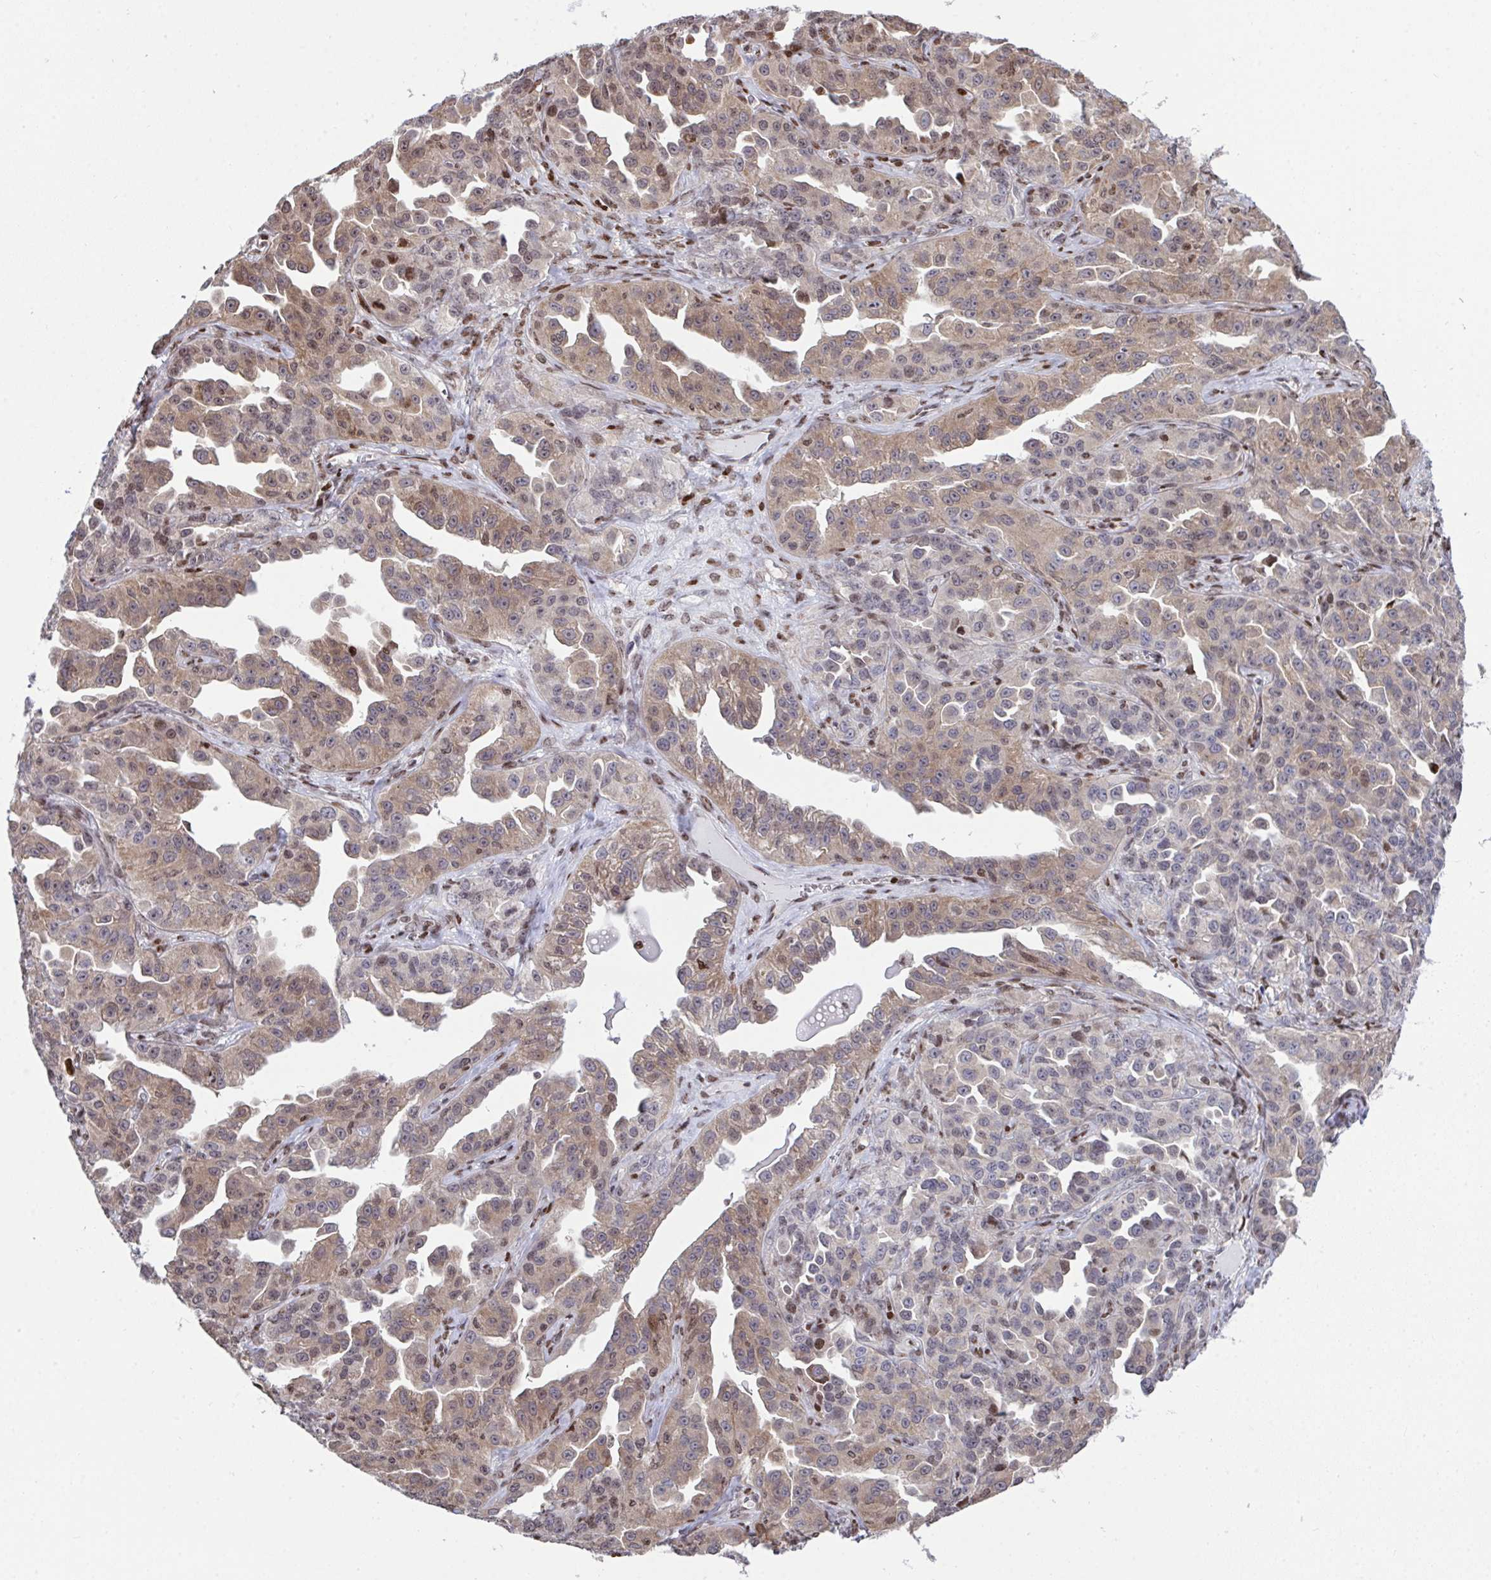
{"staining": {"intensity": "moderate", "quantity": ">75%", "location": "cytoplasmic/membranous,nuclear"}, "tissue": "ovarian cancer", "cell_type": "Tumor cells", "image_type": "cancer", "snomed": [{"axis": "morphology", "description": "Cystadenocarcinoma, serous, NOS"}, {"axis": "topography", "description": "Ovary"}], "caption": "Ovarian cancer stained for a protein shows moderate cytoplasmic/membranous and nuclear positivity in tumor cells.", "gene": "RAPGEF5", "patient": {"sex": "female", "age": 75}}